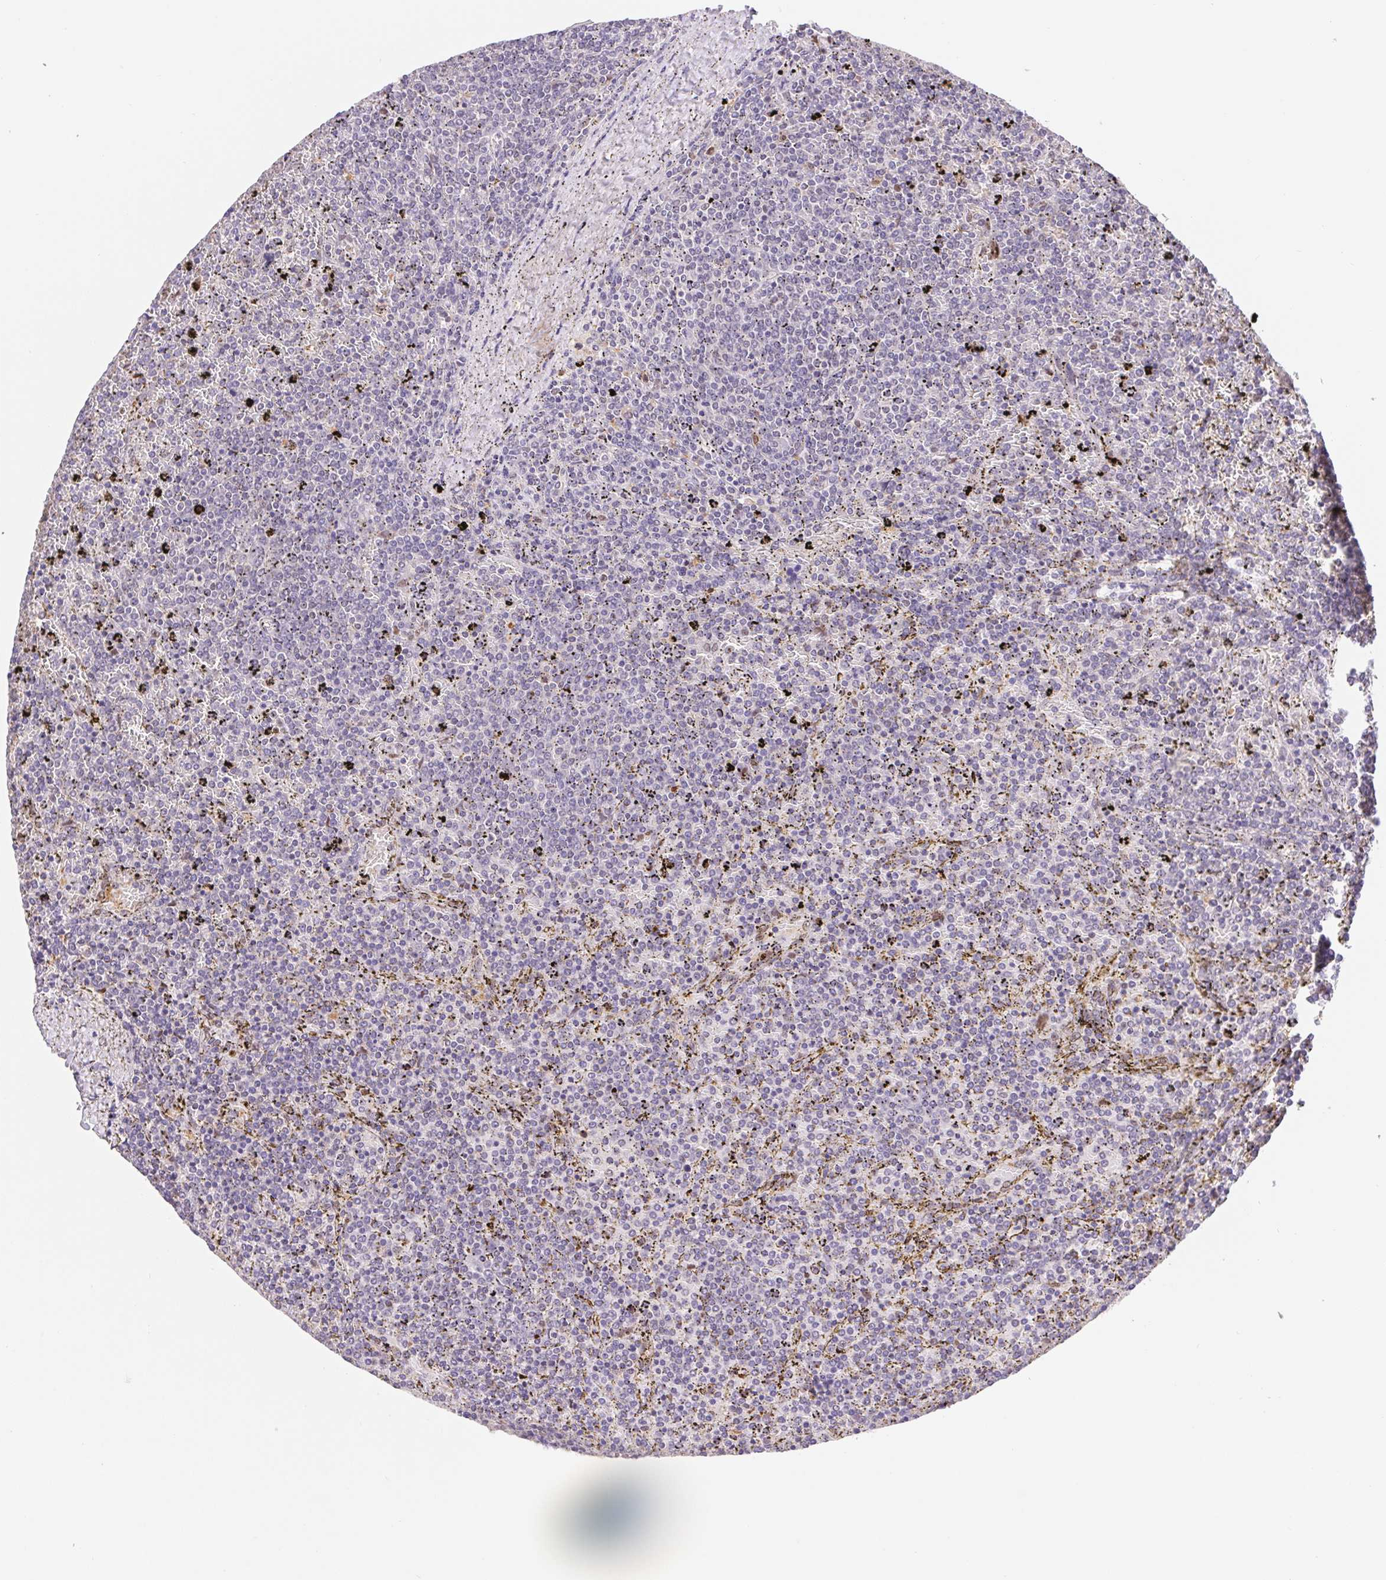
{"staining": {"intensity": "negative", "quantity": "none", "location": "none"}, "tissue": "lymphoma", "cell_type": "Tumor cells", "image_type": "cancer", "snomed": [{"axis": "morphology", "description": "Malignant lymphoma, non-Hodgkin's type, Low grade"}, {"axis": "topography", "description": "Spleen"}], "caption": "IHC of human lymphoma displays no staining in tumor cells.", "gene": "L3MBTL4", "patient": {"sex": "female", "age": 77}}